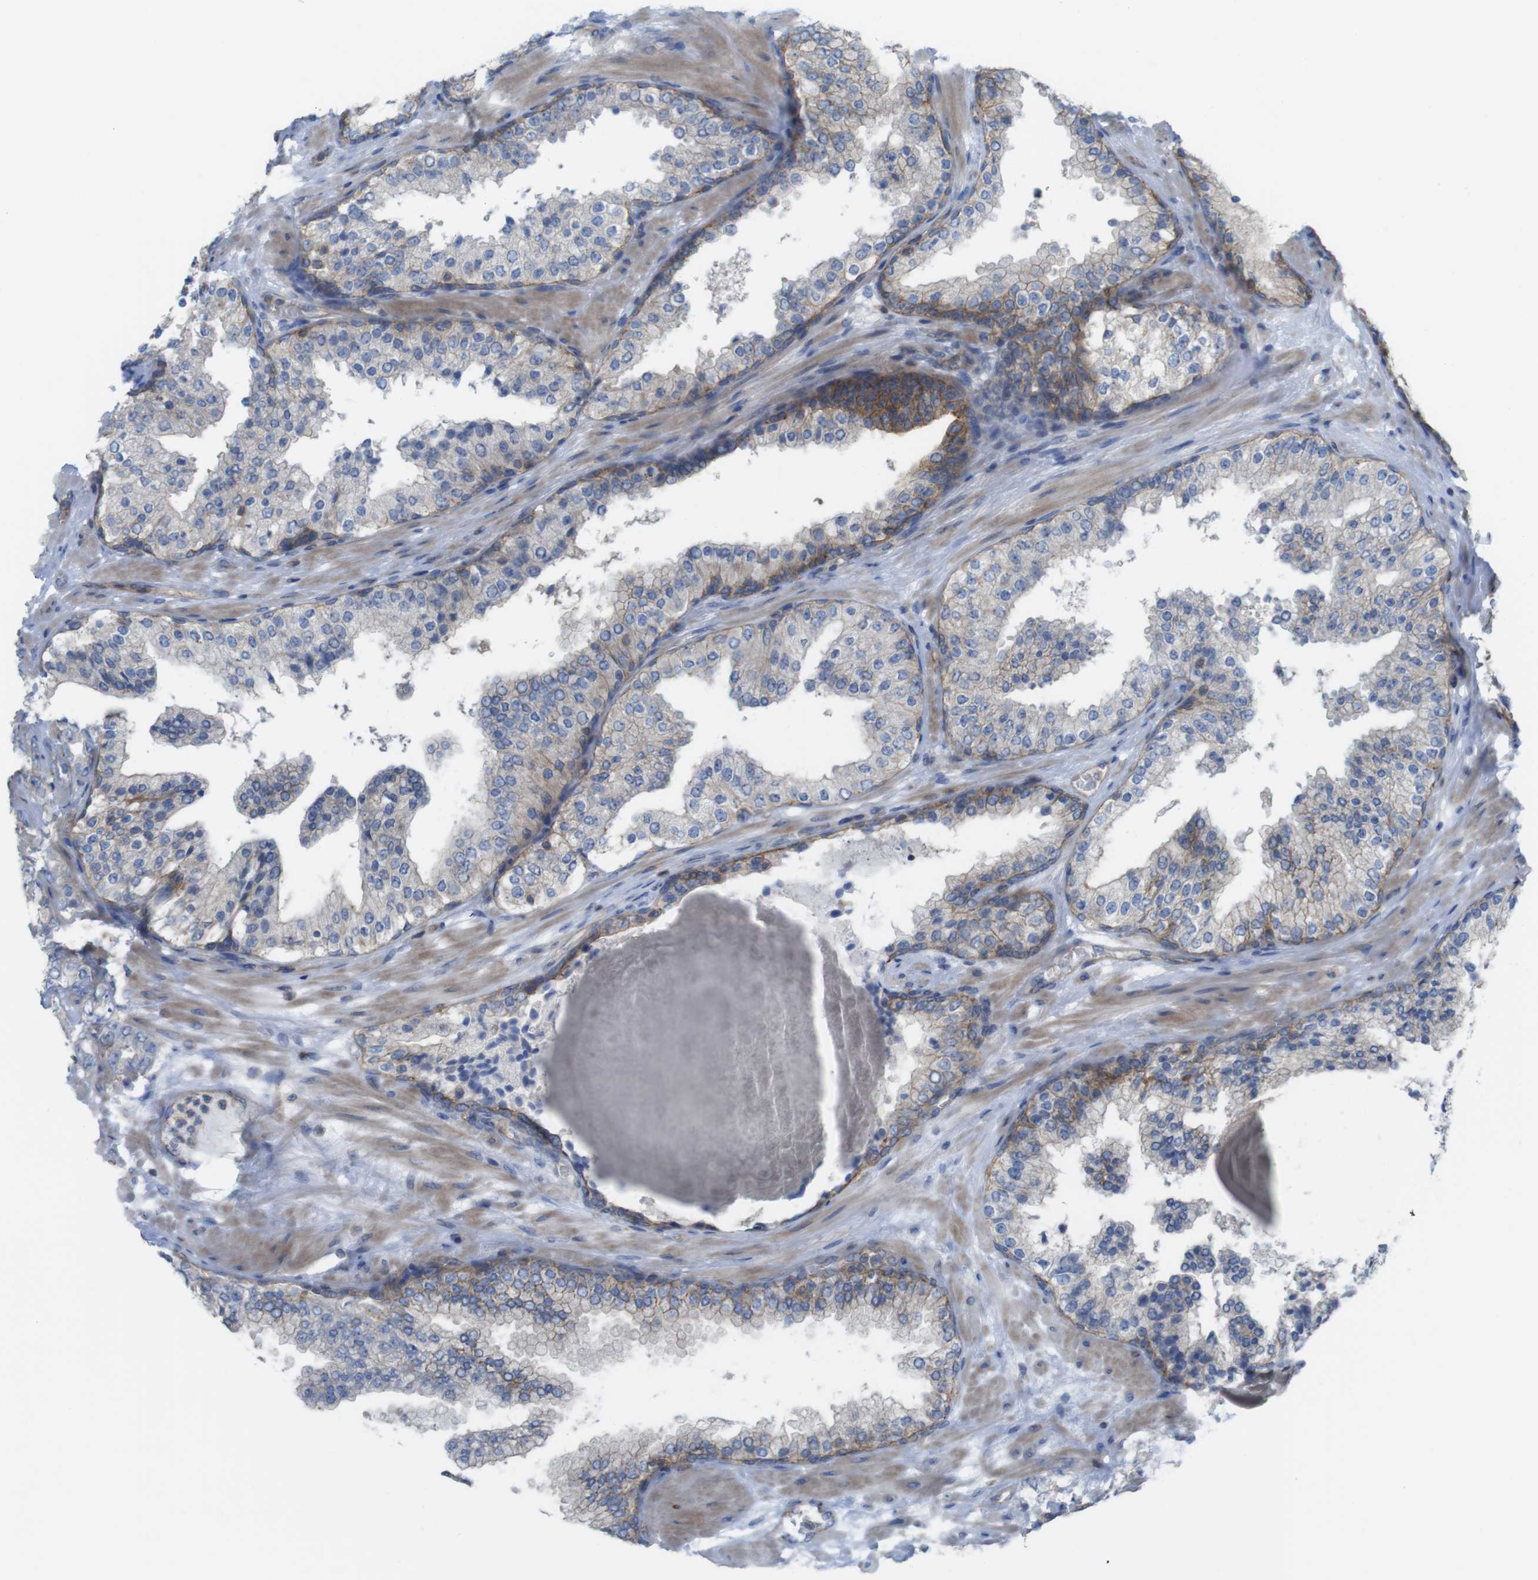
{"staining": {"intensity": "moderate", "quantity": "<25%", "location": "cytoplasmic/membranous"}, "tissue": "prostate cancer", "cell_type": "Tumor cells", "image_type": "cancer", "snomed": [{"axis": "morphology", "description": "Adenocarcinoma, High grade"}, {"axis": "topography", "description": "Prostate"}], "caption": "This photomicrograph shows IHC staining of human prostate cancer, with low moderate cytoplasmic/membranous staining in about <25% of tumor cells.", "gene": "PREX2", "patient": {"sex": "male", "age": 65}}